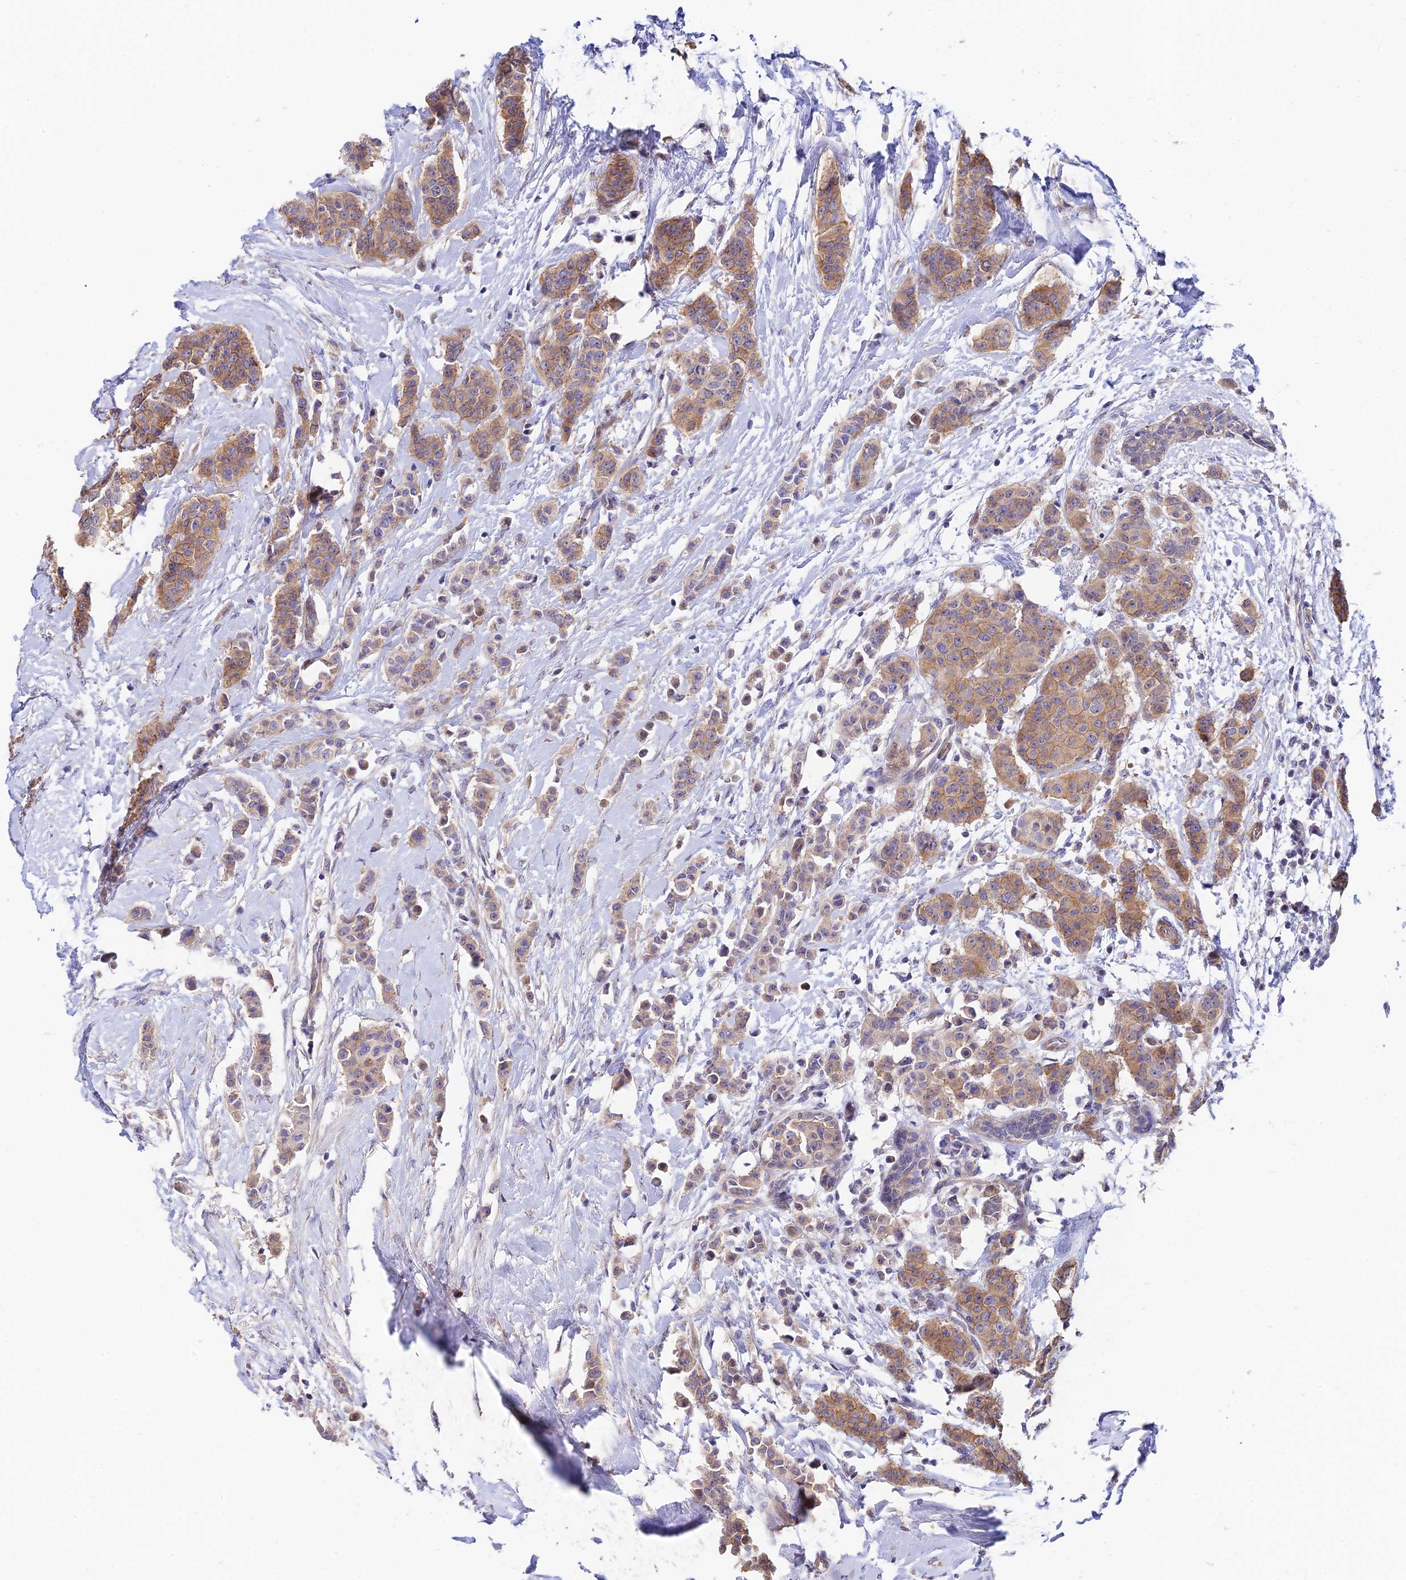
{"staining": {"intensity": "moderate", "quantity": ">75%", "location": "cytoplasmic/membranous"}, "tissue": "breast cancer", "cell_type": "Tumor cells", "image_type": "cancer", "snomed": [{"axis": "morphology", "description": "Duct carcinoma"}, {"axis": "topography", "description": "Breast"}], "caption": "An immunohistochemistry (IHC) photomicrograph of neoplastic tissue is shown. Protein staining in brown shows moderate cytoplasmic/membranous positivity in breast invasive ductal carcinoma within tumor cells.", "gene": "ANKRD50", "patient": {"sex": "female", "age": 40}}